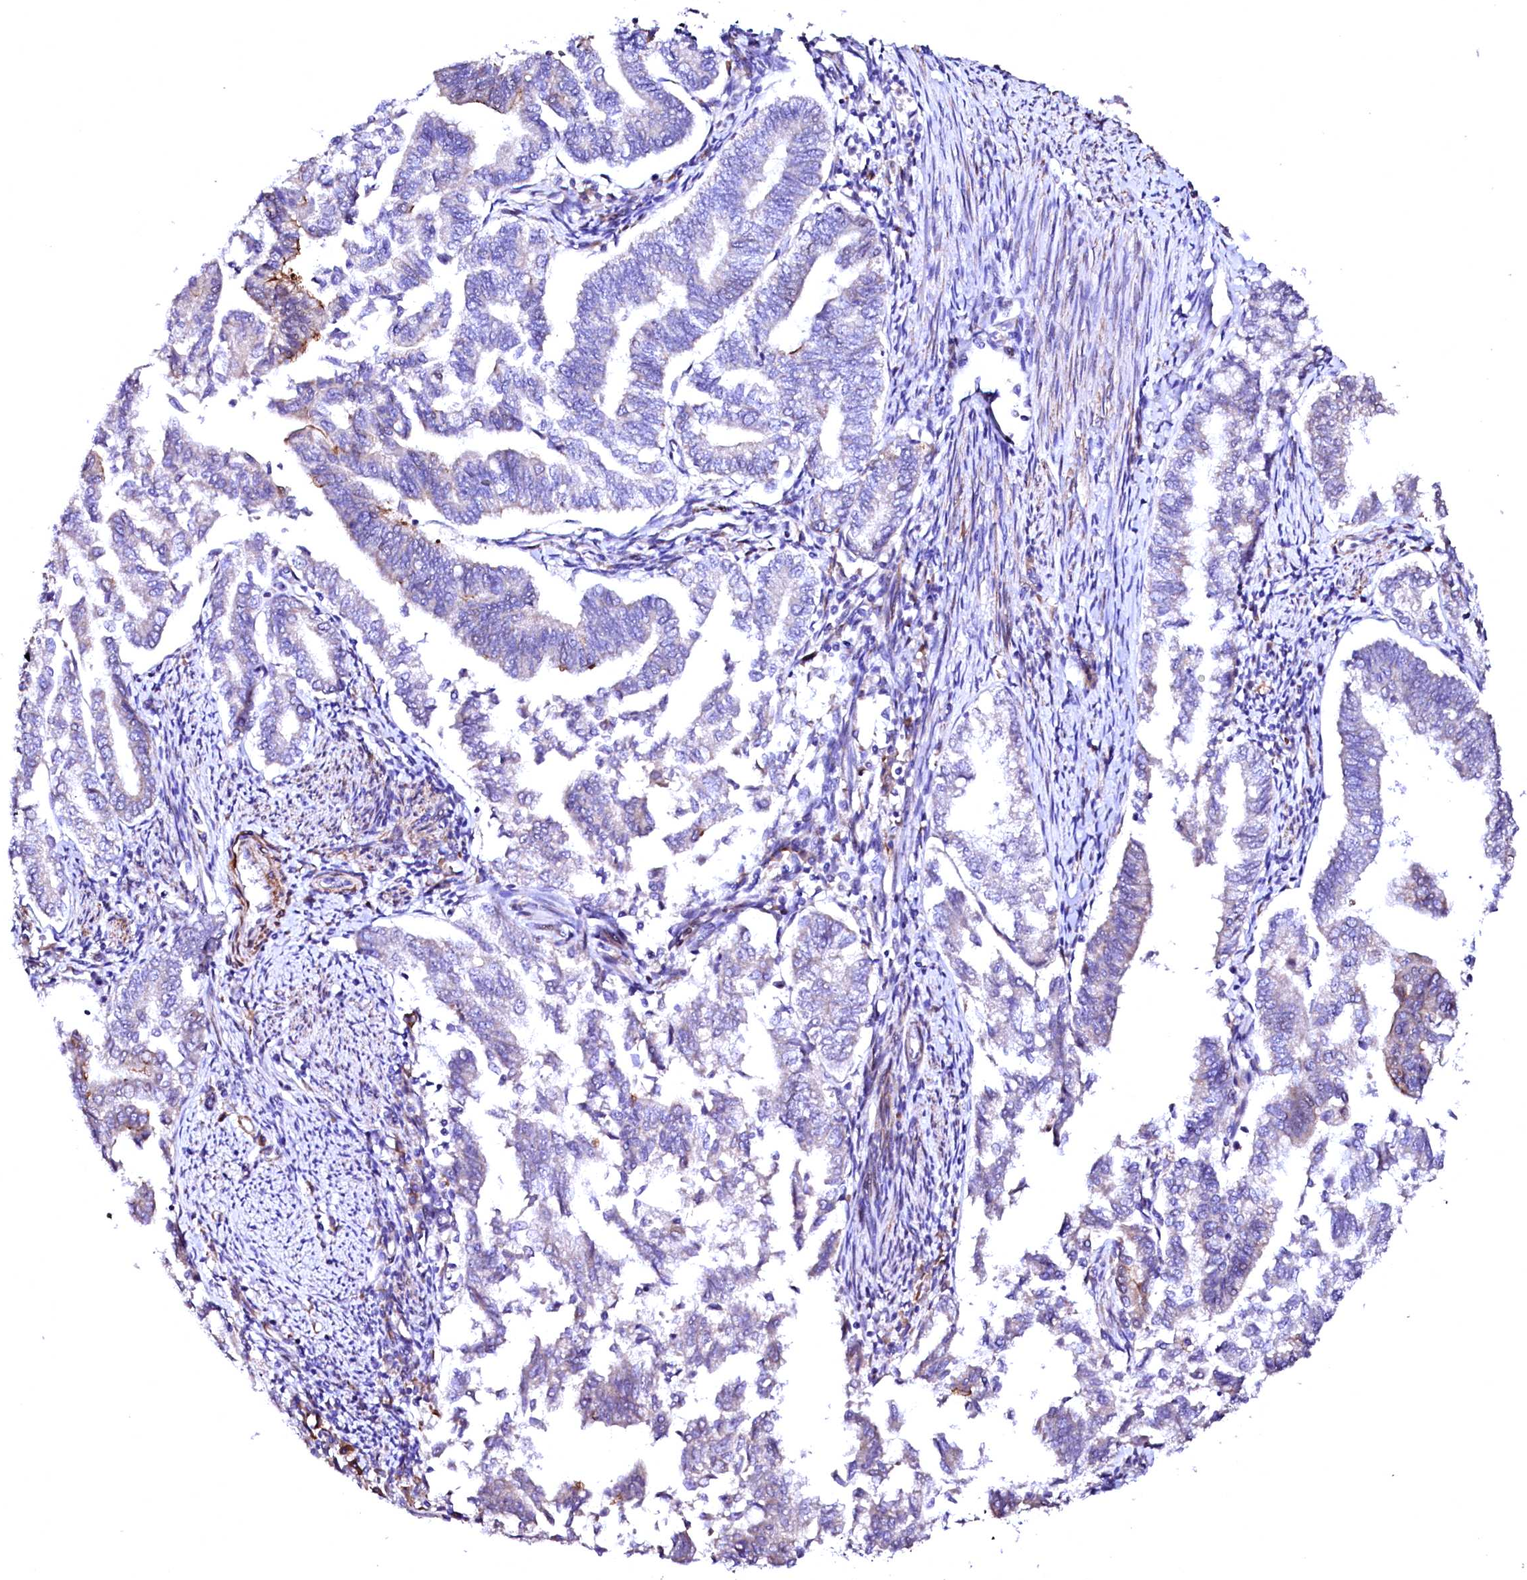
{"staining": {"intensity": "moderate", "quantity": "<25%", "location": "cytoplasmic/membranous"}, "tissue": "endometrial cancer", "cell_type": "Tumor cells", "image_type": "cancer", "snomed": [{"axis": "morphology", "description": "Adenocarcinoma, NOS"}, {"axis": "topography", "description": "Endometrium"}], "caption": "IHC (DAB) staining of endometrial cancer reveals moderate cytoplasmic/membranous protein positivity in about <25% of tumor cells.", "gene": "GPR176", "patient": {"sex": "female", "age": 79}}